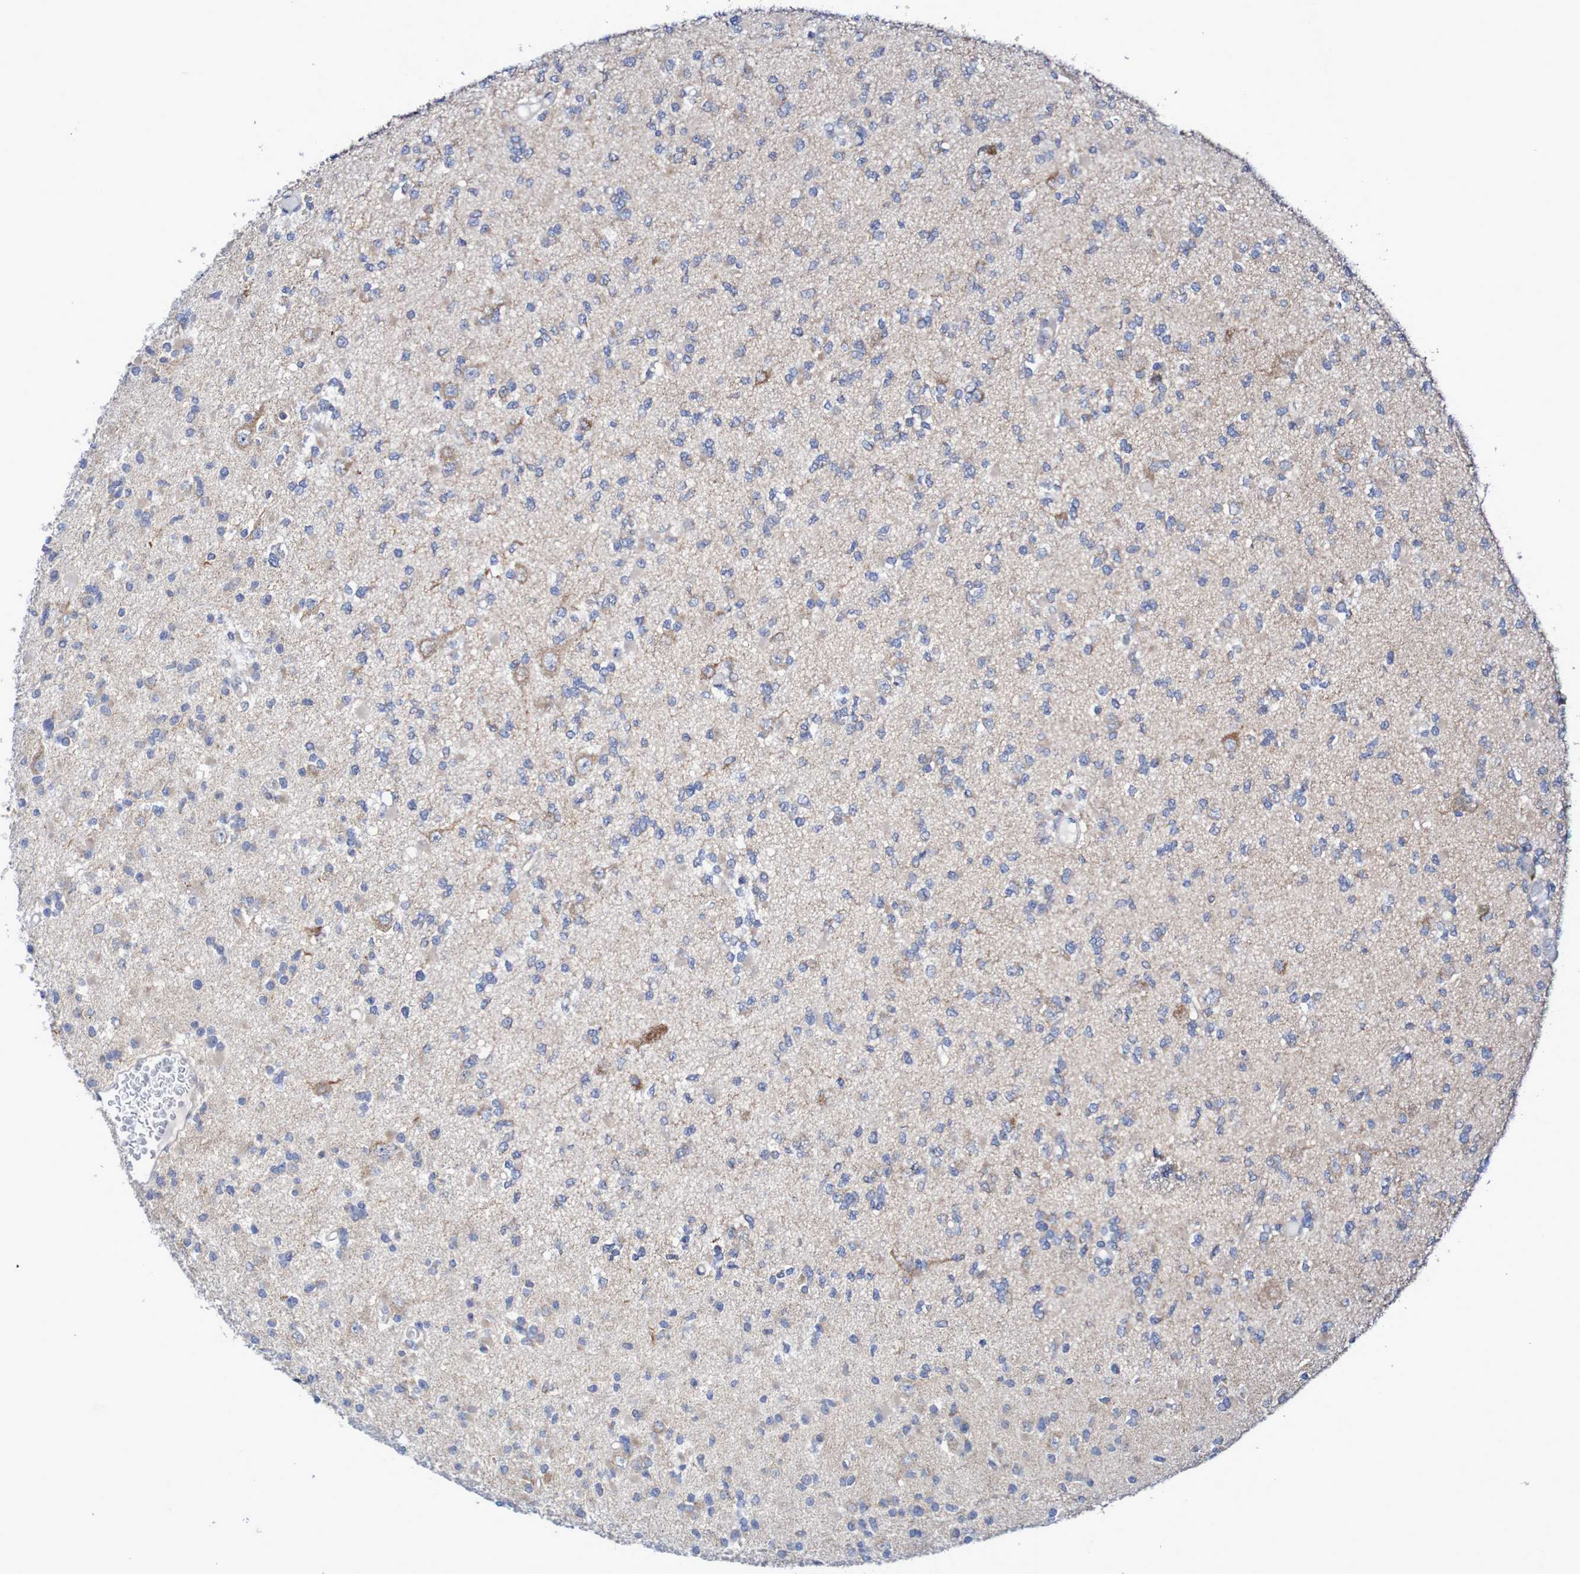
{"staining": {"intensity": "negative", "quantity": "none", "location": "none"}, "tissue": "glioma", "cell_type": "Tumor cells", "image_type": "cancer", "snomed": [{"axis": "morphology", "description": "Glioma, malignant, Low grade"}, {"axis": "topography", "description": "Brain"}], "caption": "Human glioma stained for a protein using IHC exhibits no expression in tumor cells.", "gene": "PARP4", "patient": {"sex": "female", "age": 22}}